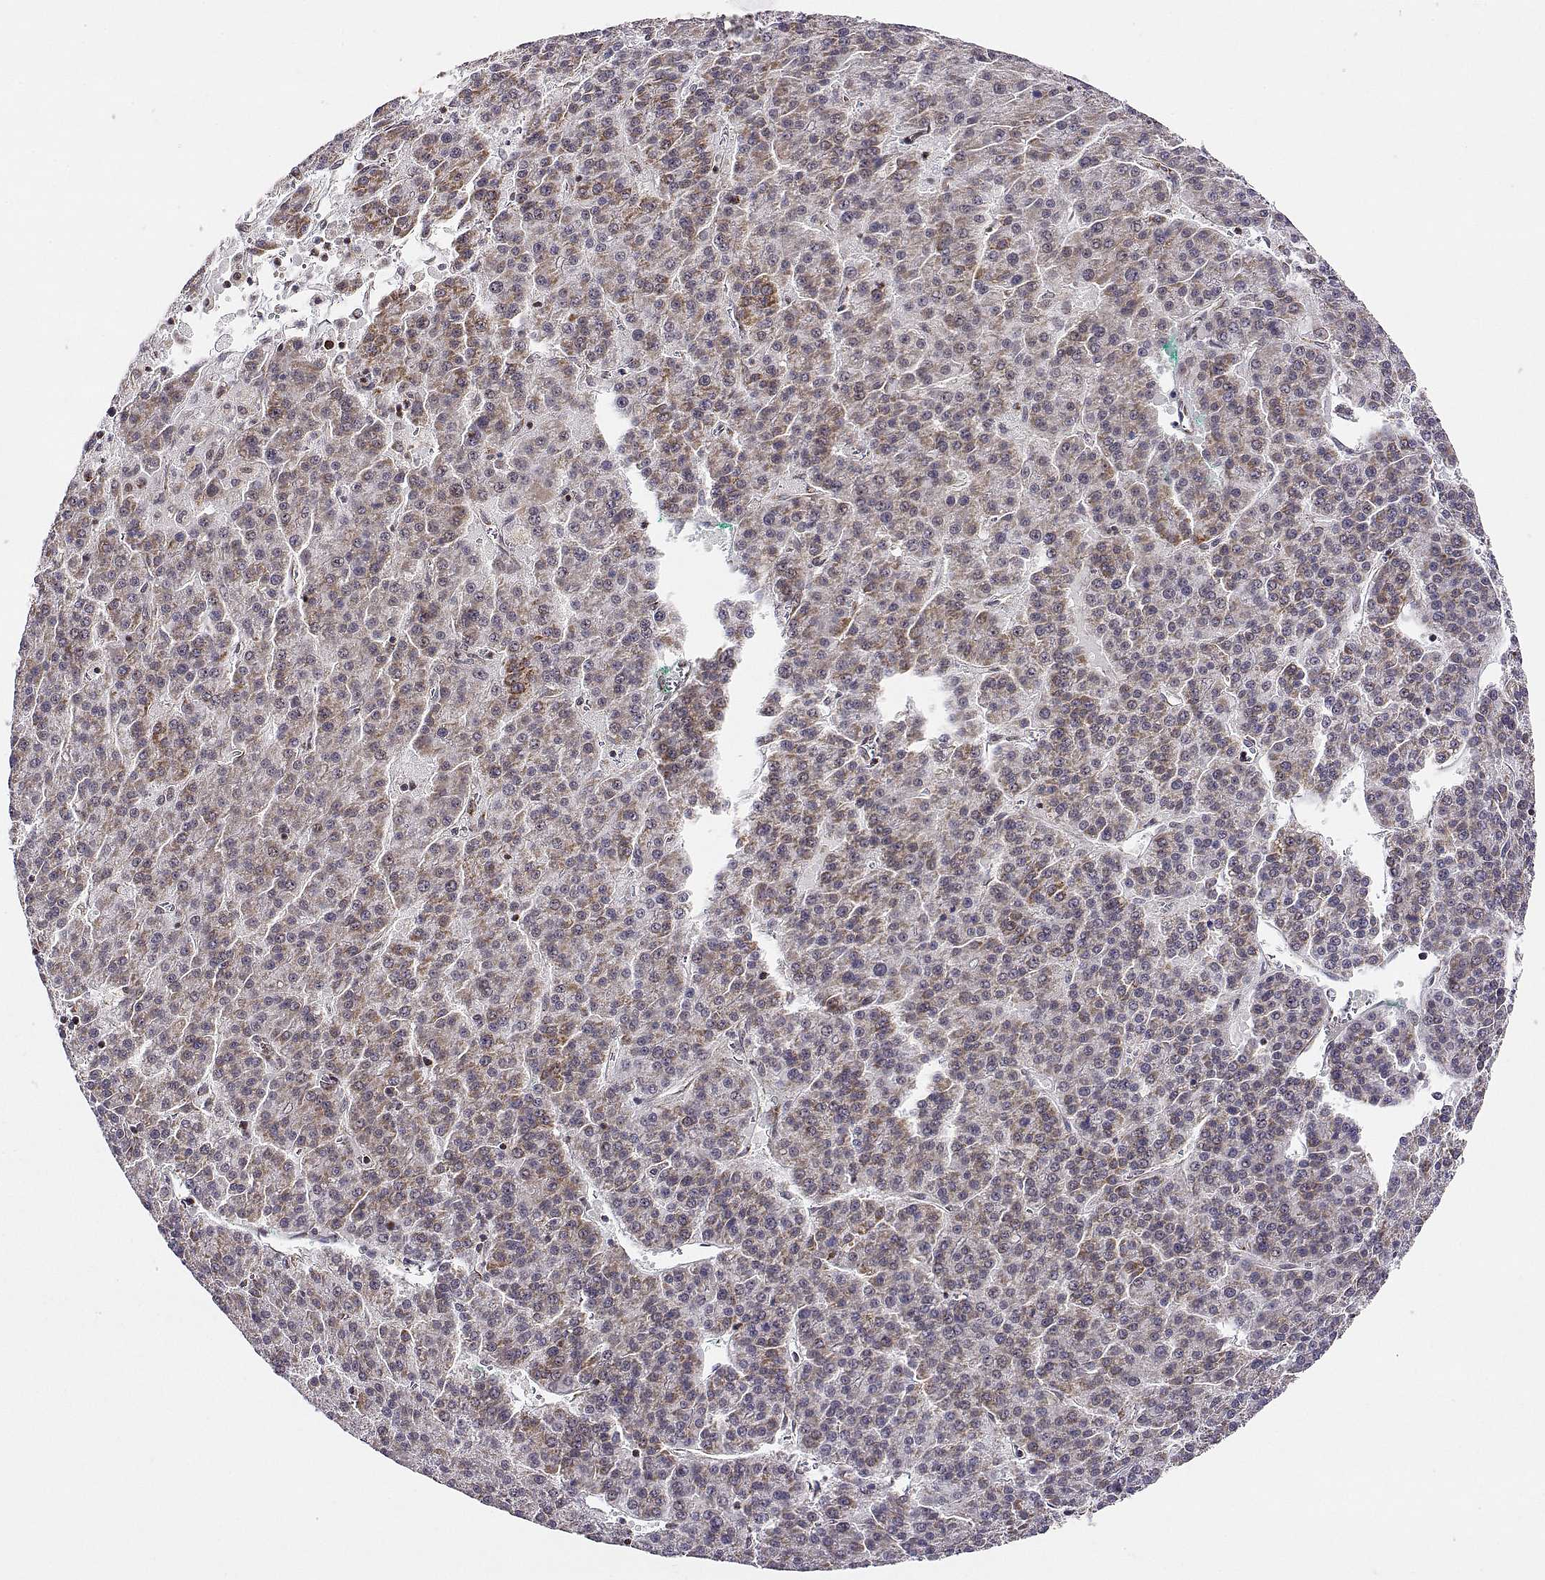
{"staining": {"intensity": "weak", "quantity": "25%-75%", "location": "cytoplasmic/membranous"}, "tissue": "liver cancer", "cell_type": "Tumor cells", "image_type": "cancer", "snomed": [{"axis": "morphology", "description": "Carcinoma, Hepatocellular, NOS"}, {"axis": "topography", "description": "Liver"}], "caption": "Immunohistochemistry of human hepatocellular carcinoma (liver) displays low levels of weak cytoplasmic/membranous positivity in about 25%-75% of tumor cells.", "gene": "EXOG", "patient": {"sex": "female", "age": 58}}